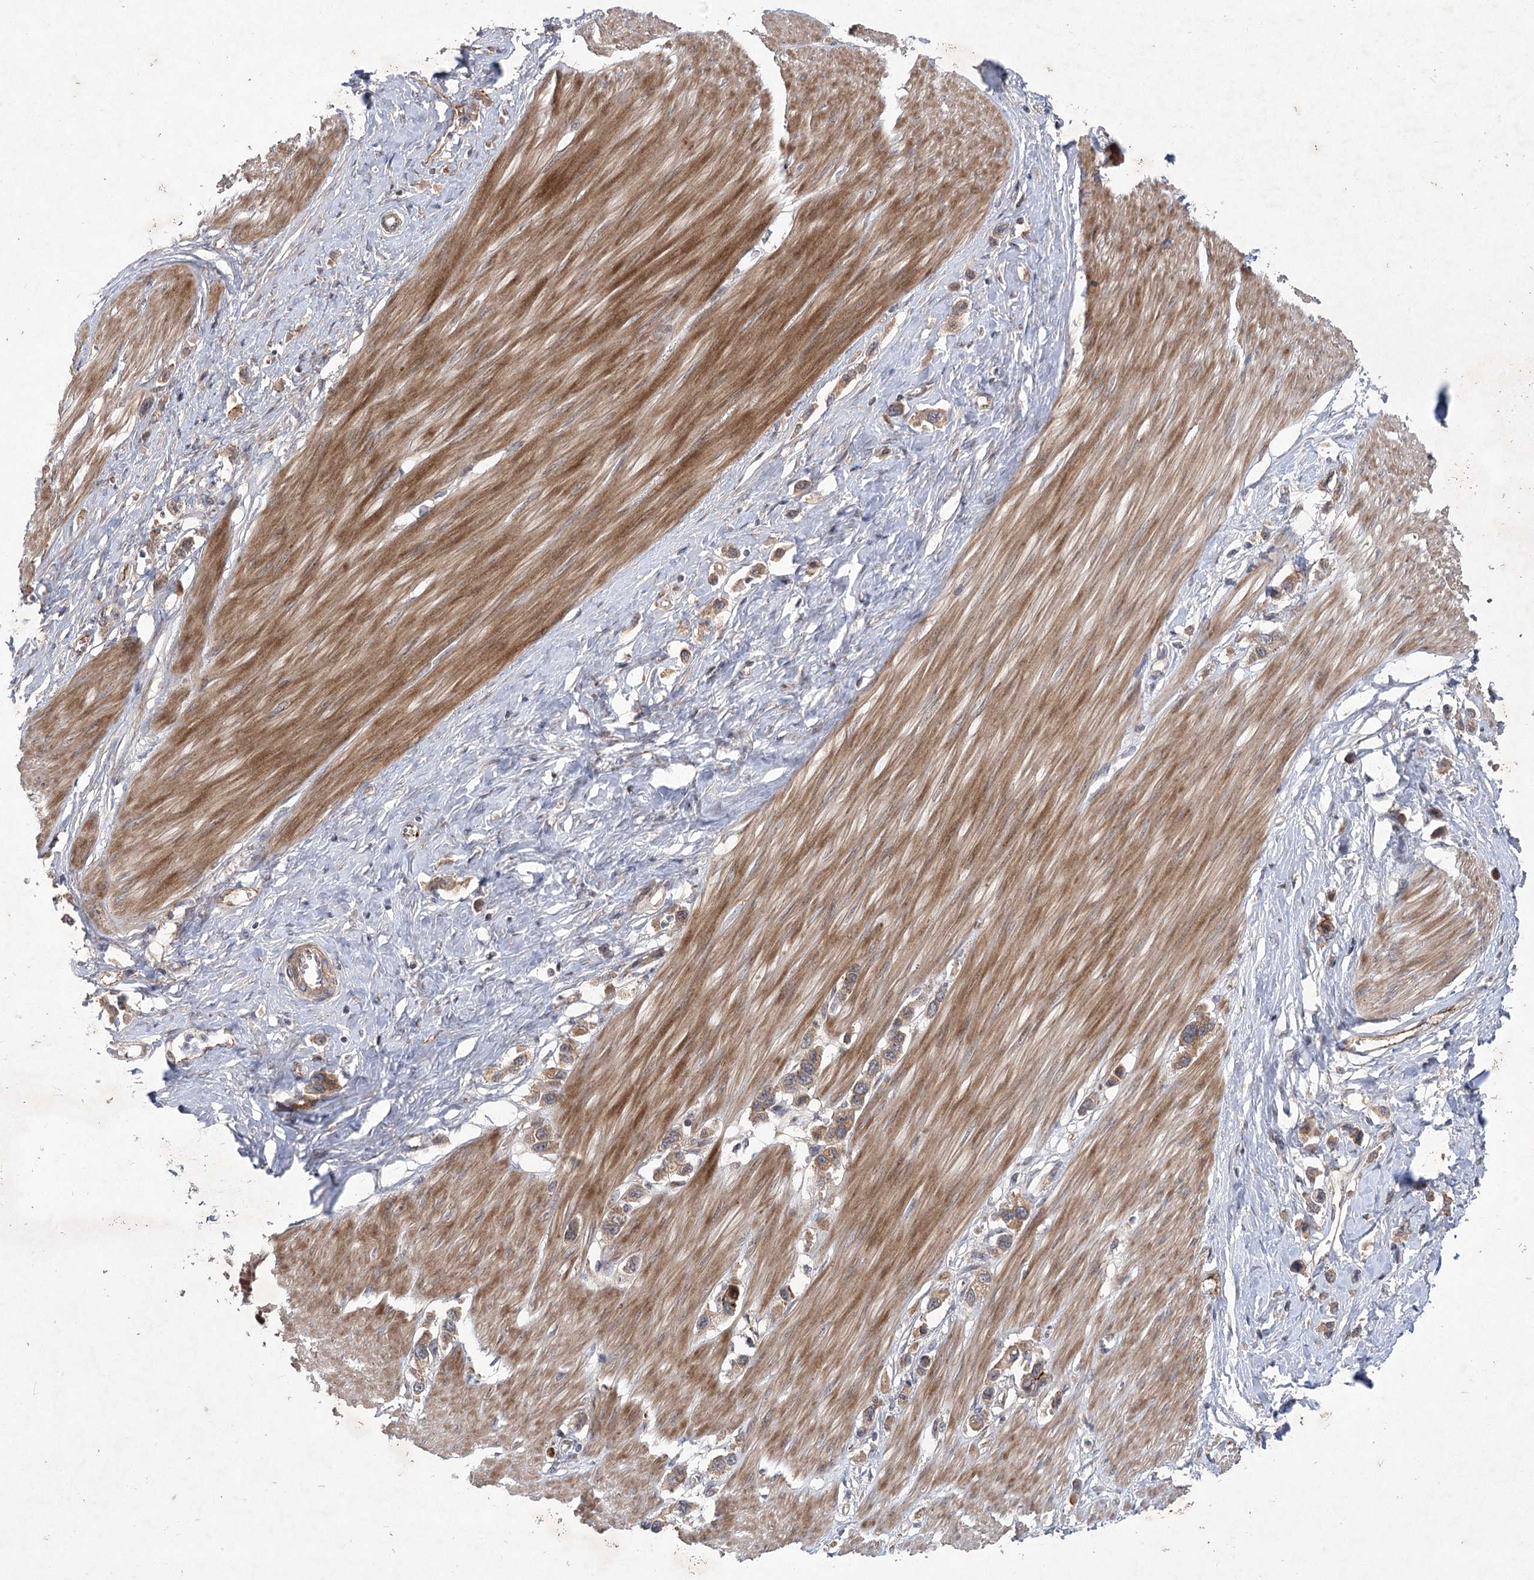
{"staining": {"intensity": "weak", "quantity": ">75%", "location": "cytoplasmic/membranous"}, "tissue": "stomach cancer", "cell_type": "Tumor cells", "image_type": "cancer", "snomed": [{"axis": "morphology", "description": "Adenocarcinoma, NOS"}, {"axis": "topography", "description": "Stomach"}], "caption": "Tumor cells display low levels of weak cytoplasmic/membranous positivity in approximately >75% of cells in human stomach adenocarcinoma.", "gene": "METTL24", "patient": {"sex": "female", "age": 65}}